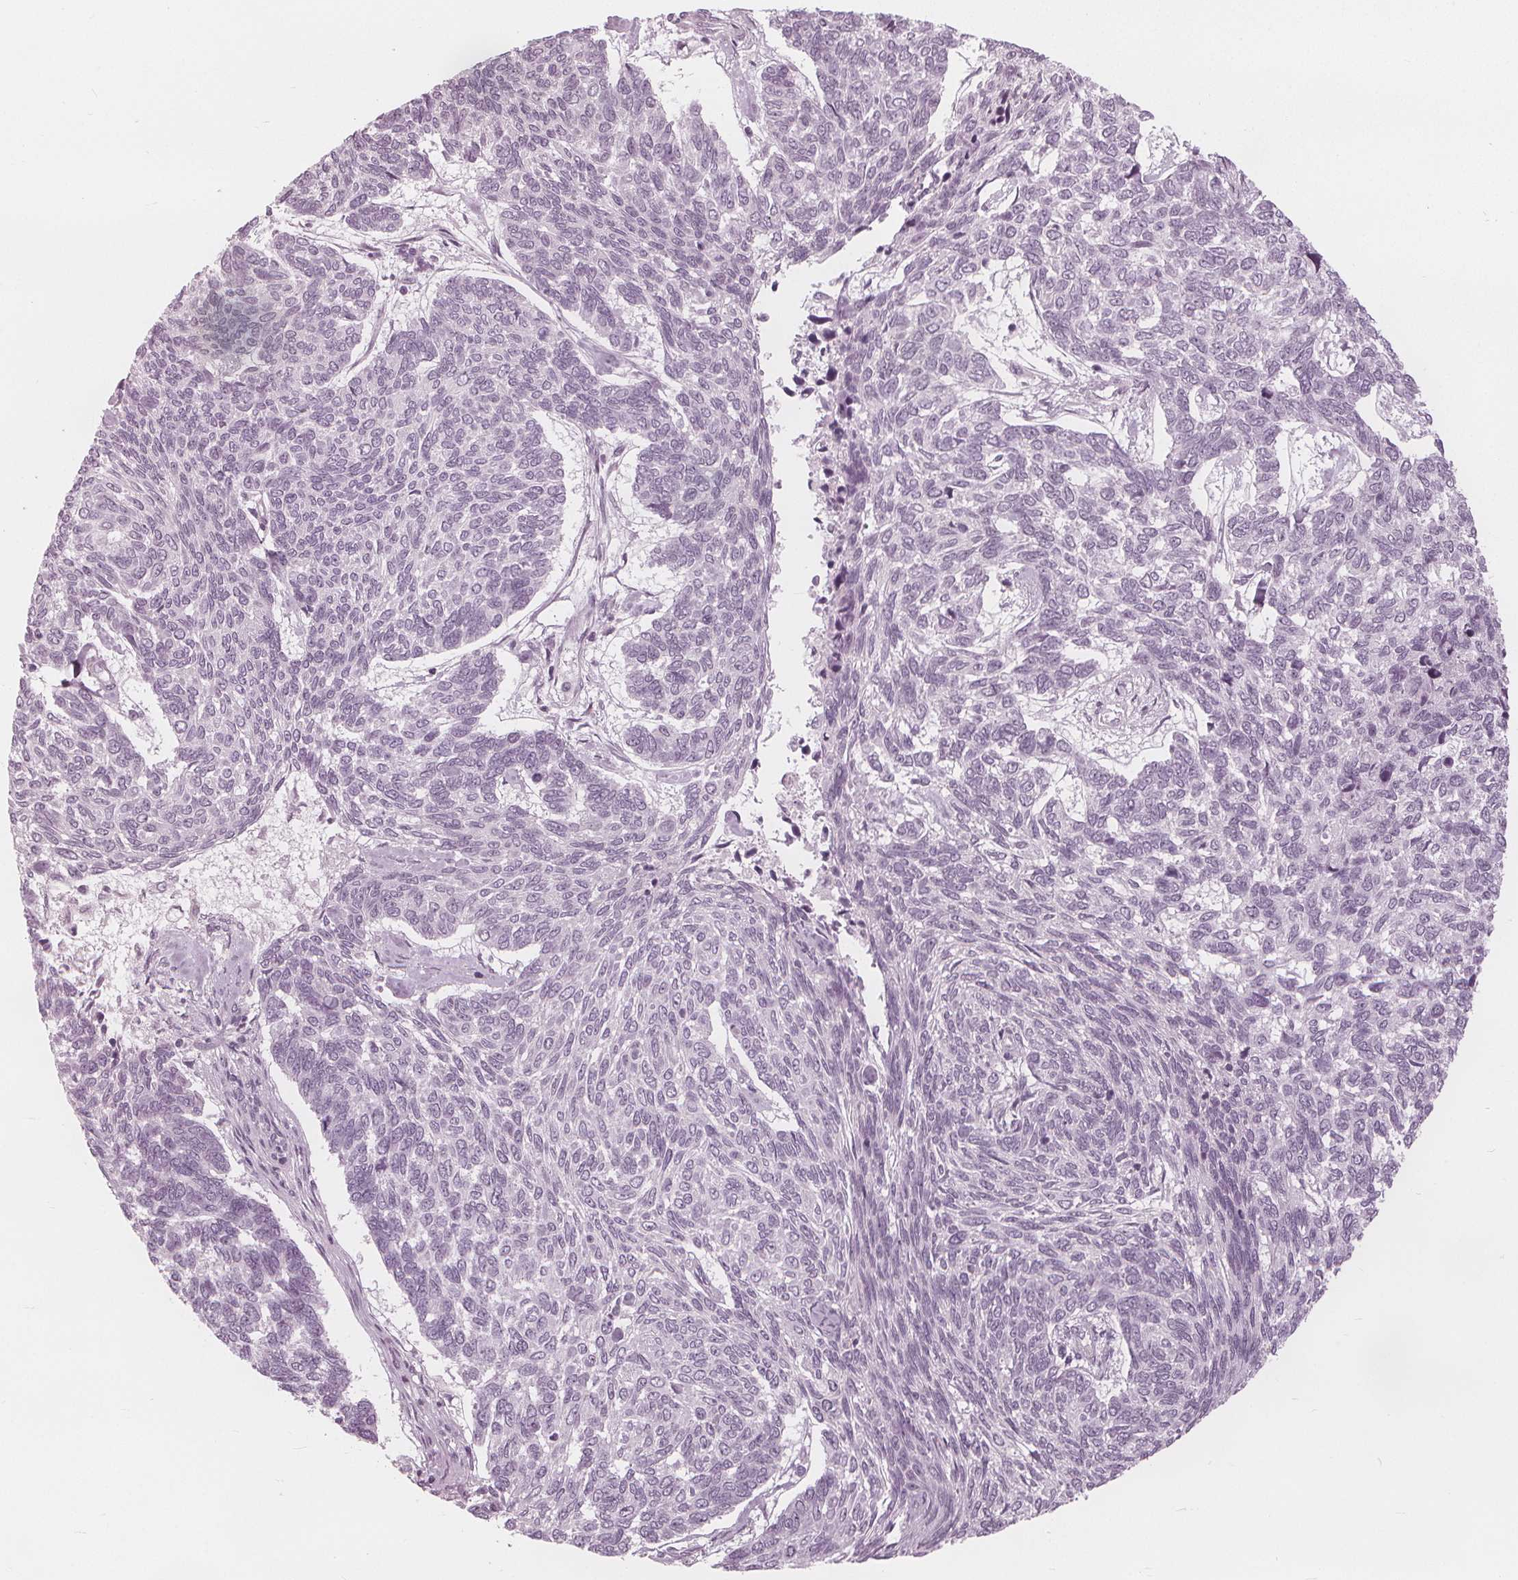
{"staining": {"intensity": "negative", "quantity": "none", "location": "none"}, "tissue": "skin cancer", "cell_type": "Tumor cells", "image_type": "cancer", "snomed": [{"axis": "morphology", "description": "Basal cell carcinoma"}, {"axis": "topography", "description": "Skin"}], "caption": "The IHC image has no significant expression in tumor cells of basal cell carcinoma (skin) tissue.", "gene": "PAEP", "patient": {"sex": "female", "age": 65}}